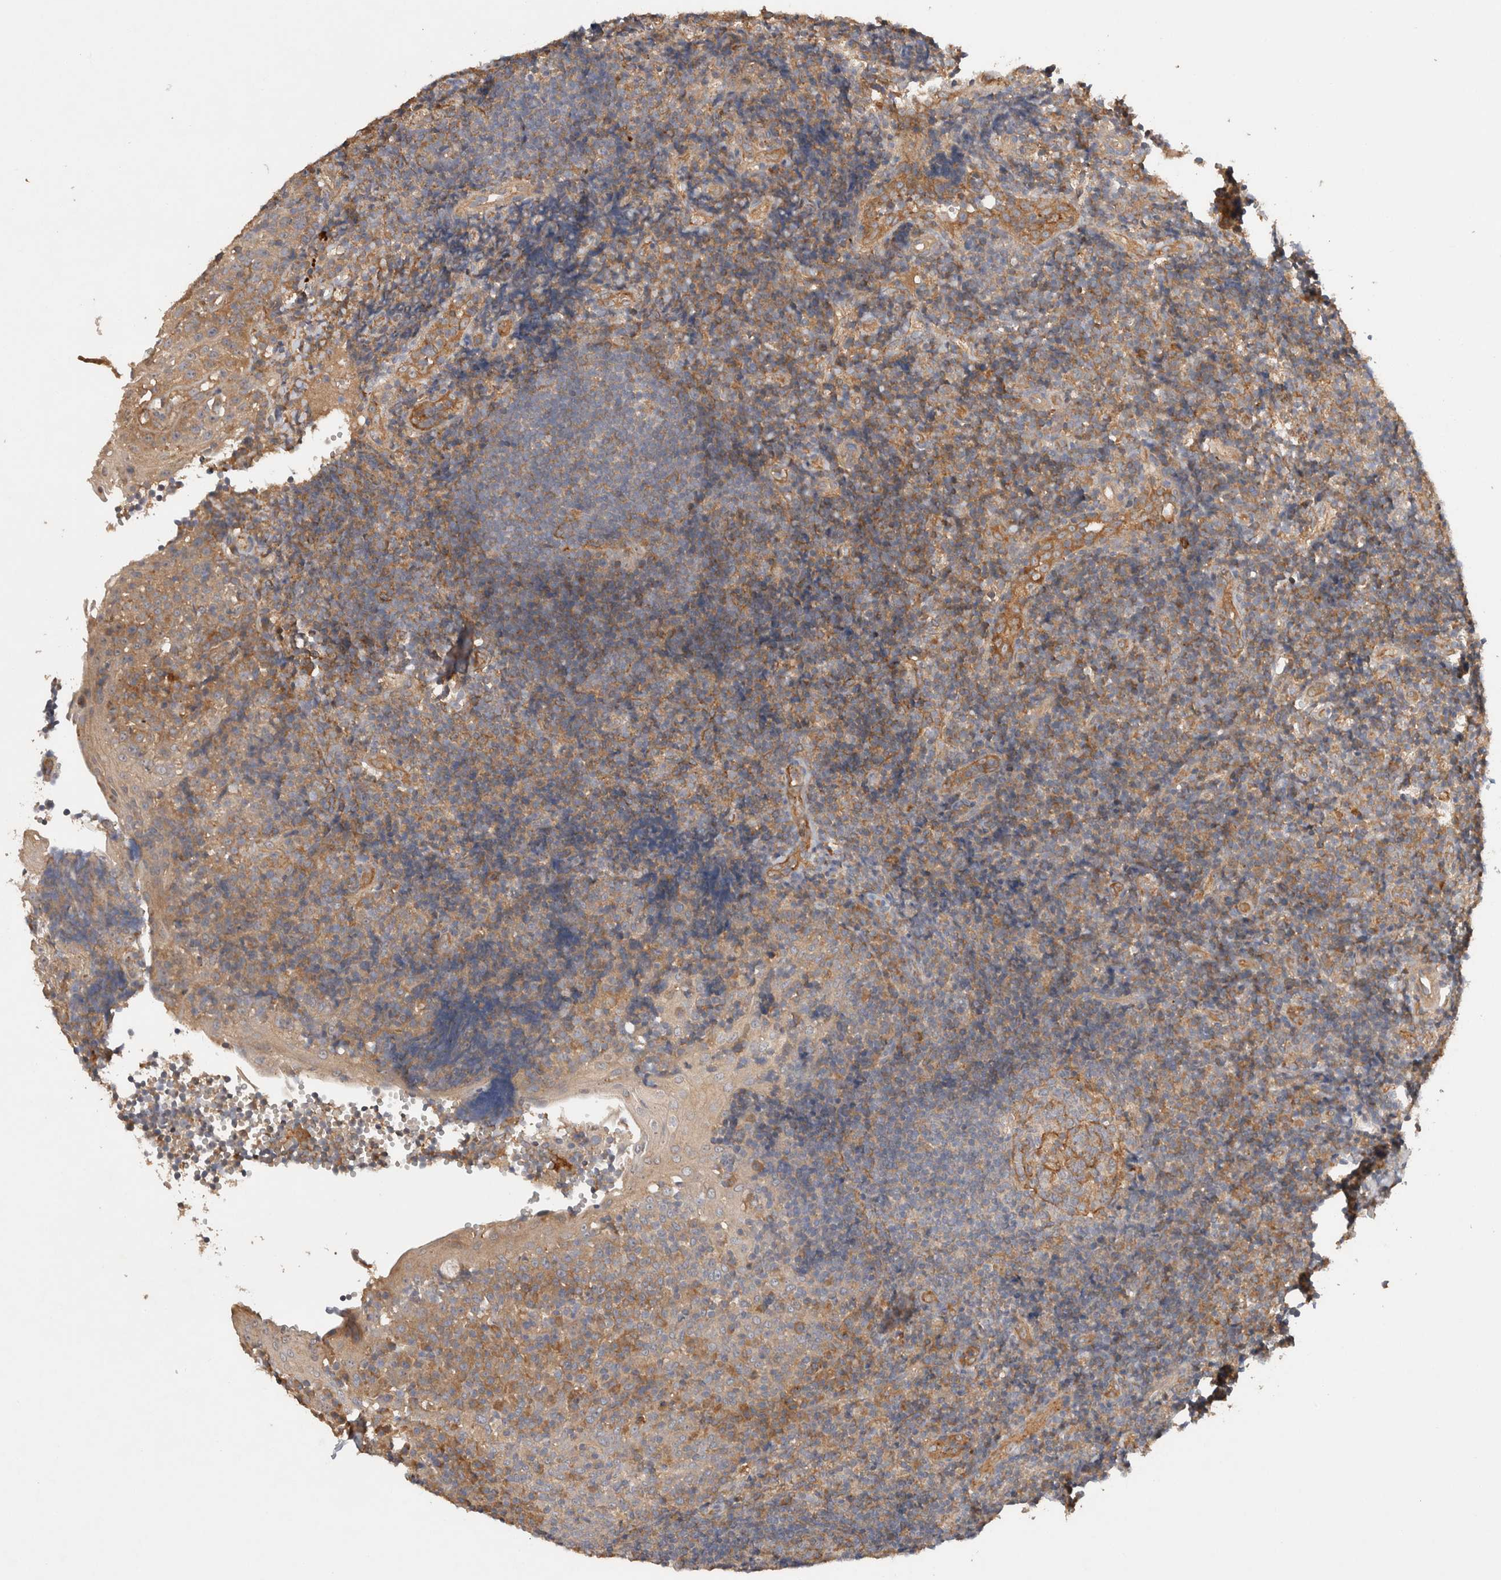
{"staining": {"intensity": "moderate", "quantity": "25%-75%", "location": "cytoplasmic/membranous"}, "tissue": "tonsil", "cell_type": "Germinal center cells", "image_type": "normal", "snomed": [{"axis": "morphology", "description": "Normal tissue, NOS"}, {"axis": "topography", "description": "Tonsil"}], "caption": "The image reveals immunohistochemical staining of unremarkable tonsil. There is moderate cytoplasmic/membranous staining is appreciated in about 25%-75% of germinal center cells. The protein of interest is stained brown, and the nuclei are stained in blue (DAB IHC with brightfield microscopy, high magnification).", "gene": "C8orf44", "patient": {"sex": "female", "age": 40}}